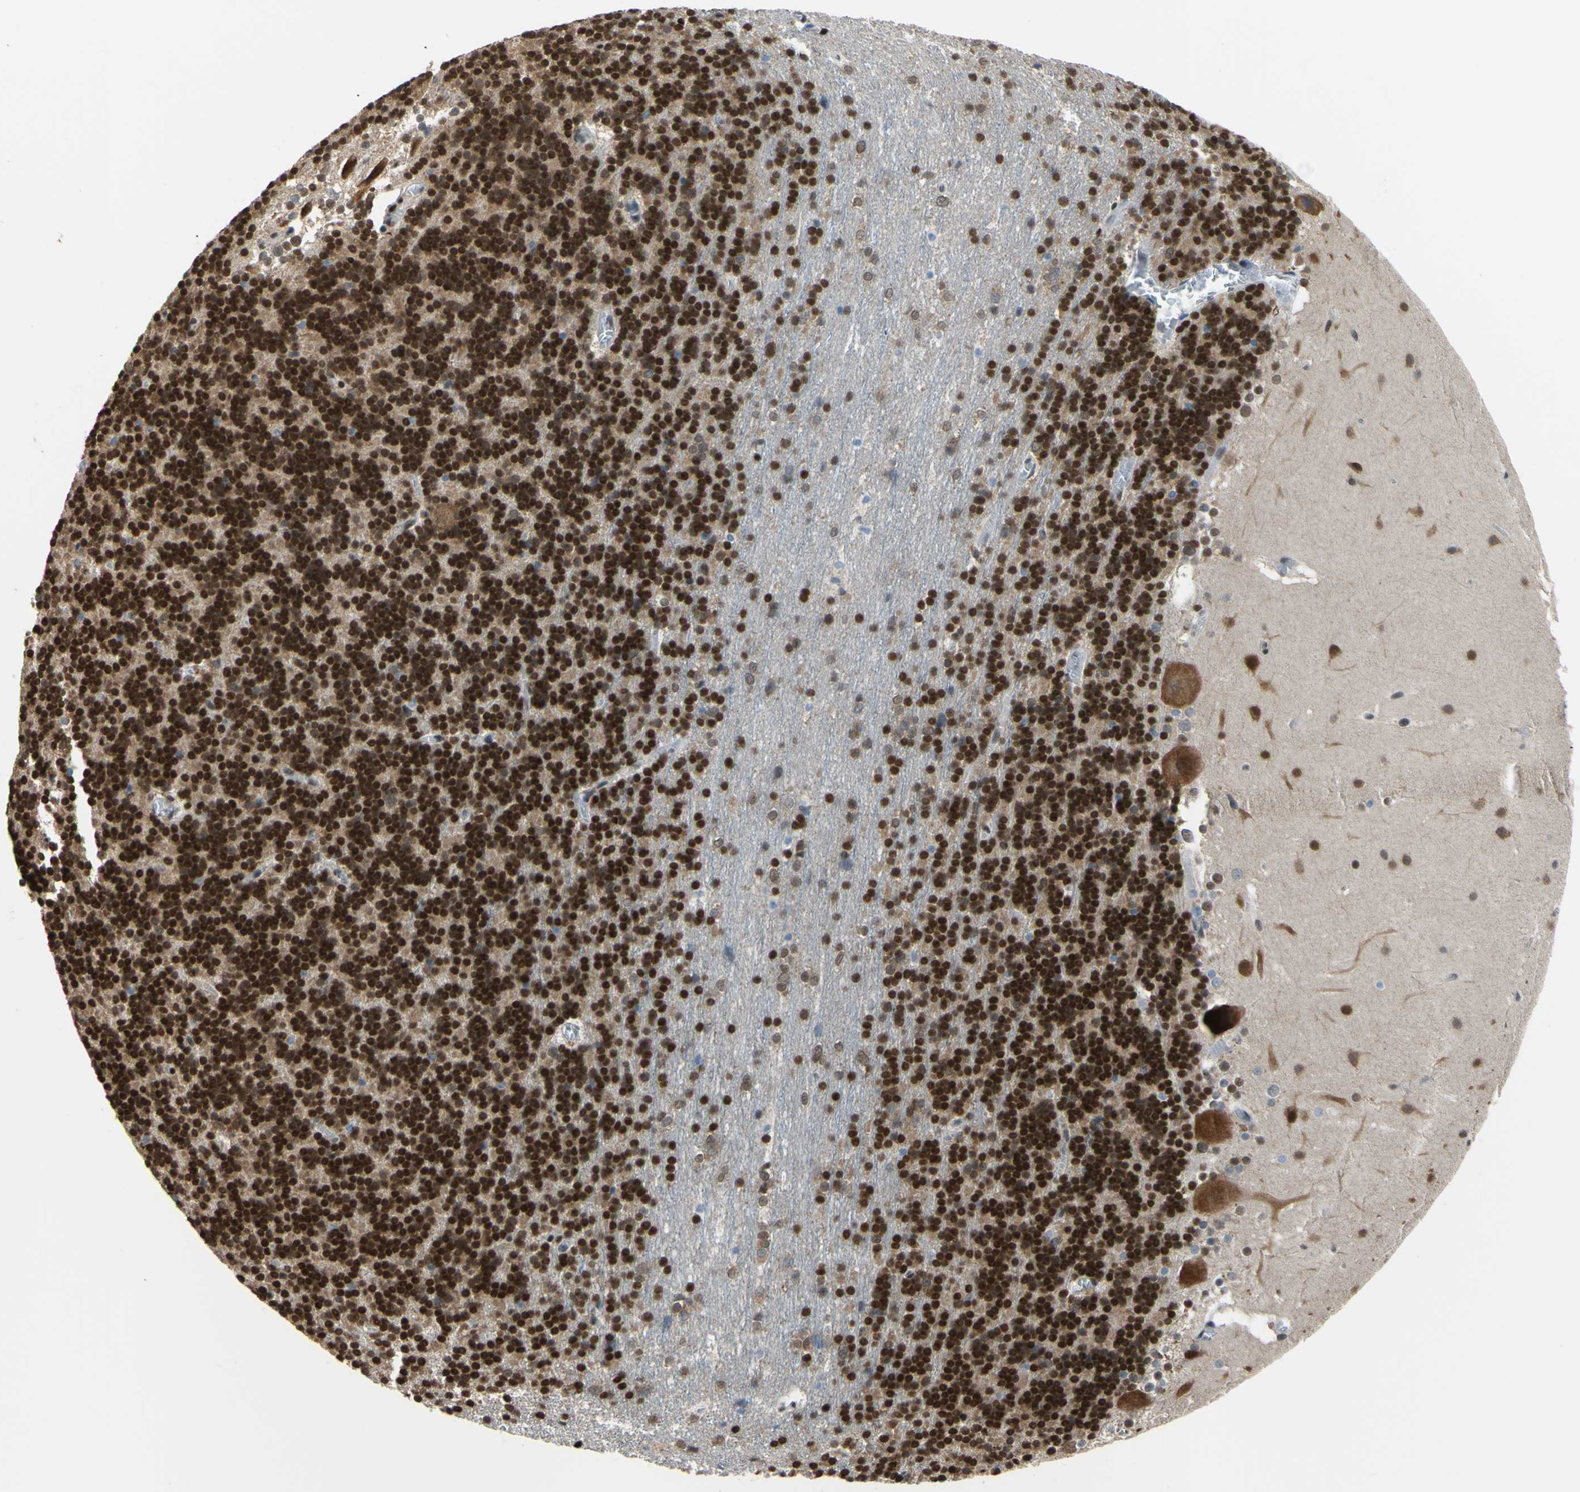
{"staining": {"intensity": "strong", "quantity": ">75%", "location": "cytoplasmic/membranous,nuclear"}, "tissue": "cerebellum", "cell_type": "Cells in granular layer", "image_type": "normal", "snomed": [{"axis": "morphology", "description": "Normal tissue, NOS"}, {"axis": "topography", "description": "Cerebellum"}], "caption": "Immunohistochemical staining of unremarkable human cerebellum reveals strong cytoplasmic/membranous,nuclear protein staining in approximately >75% of cells in granular layer.", "gene": "SP4", "patient": {"sex": "female", "age": 19}}